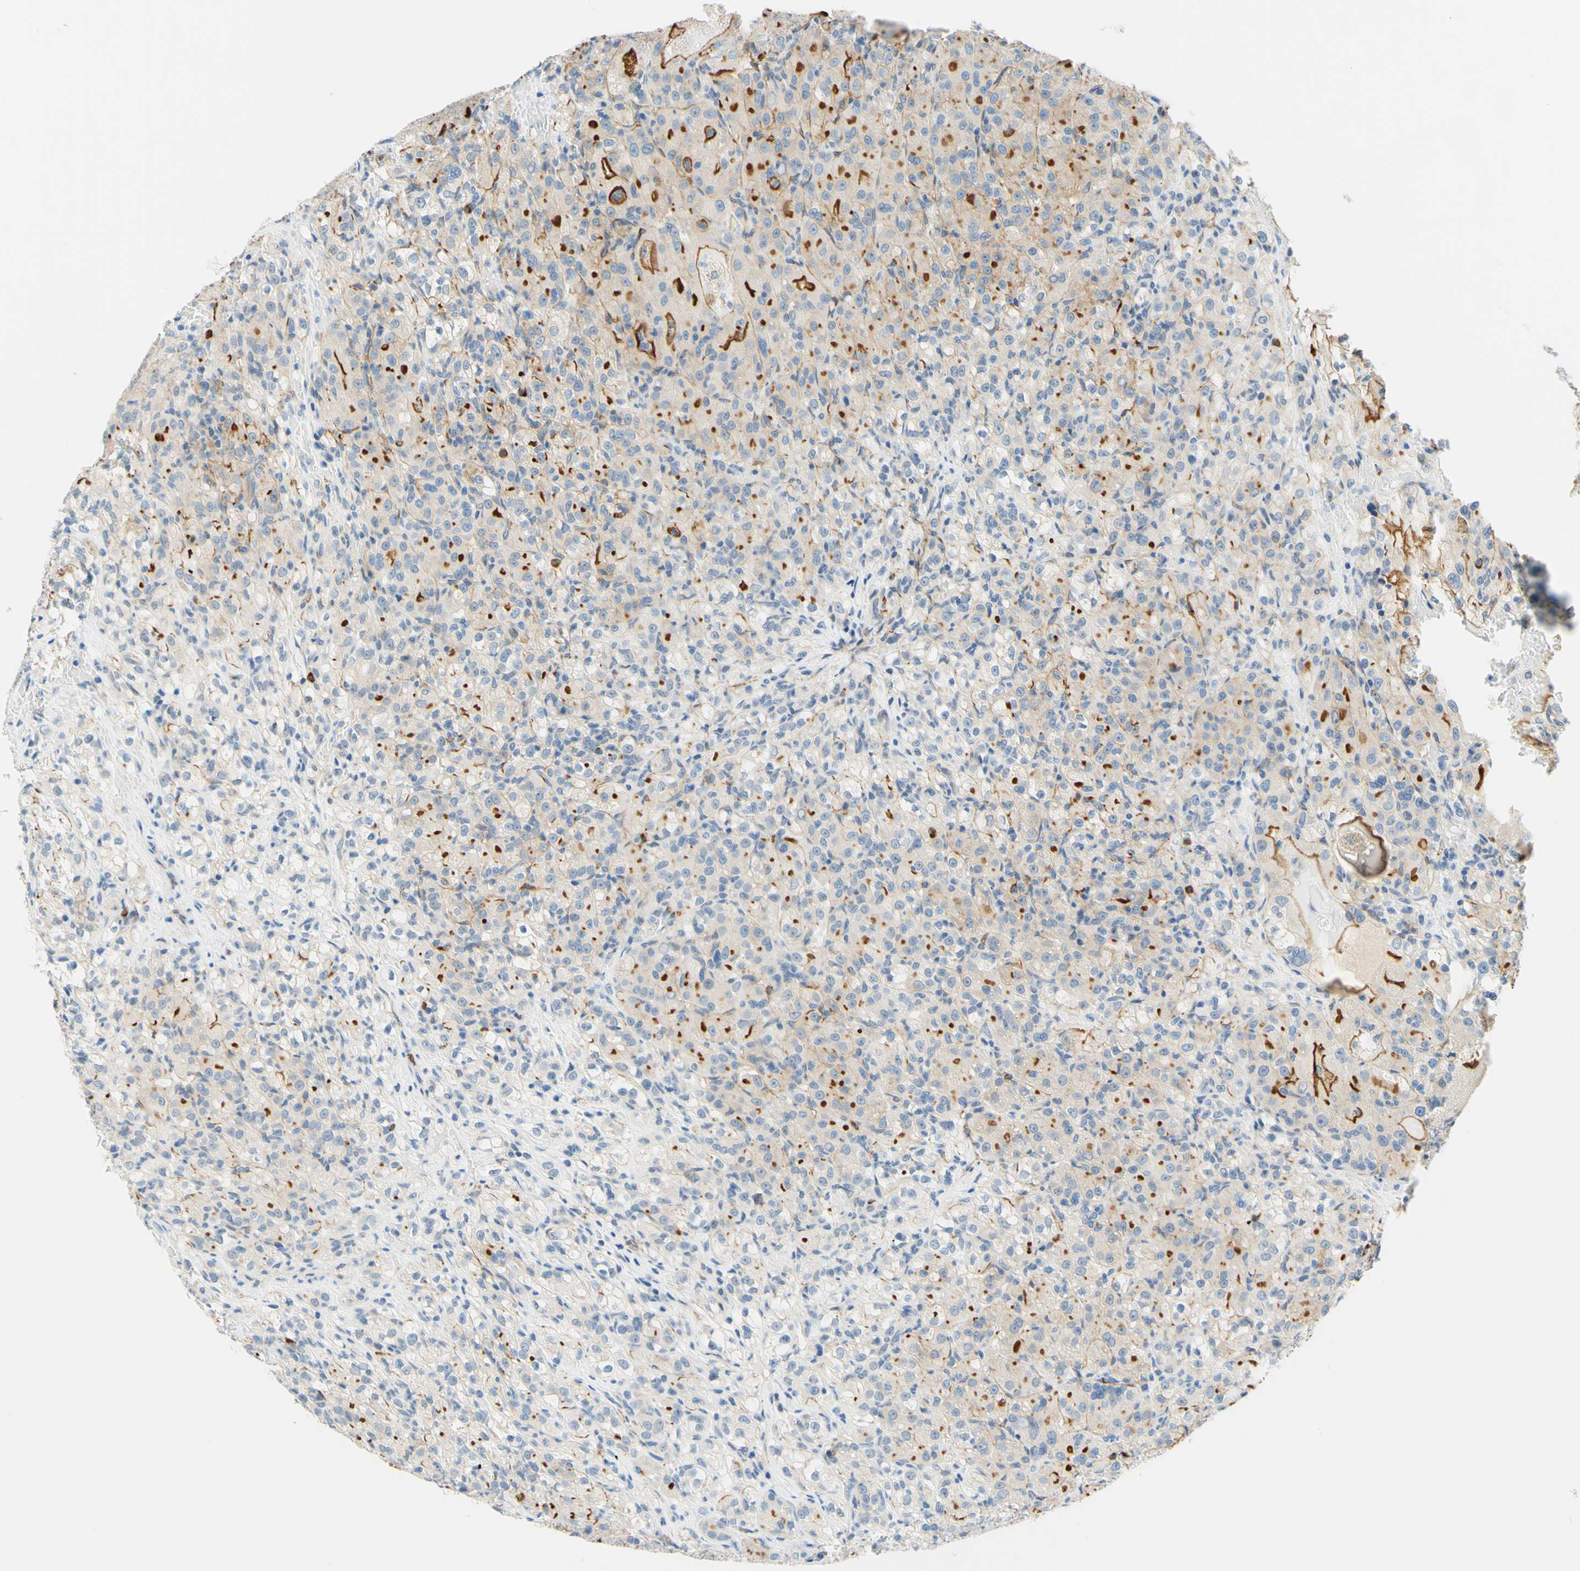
{"staining": {"intensity": "moderate", "quantity": "<25%", "location": "cytoplasmic/membranous"}, "tissue": "renal cancer", "cell_type": "Tumor cells", "image_type": "cancer", "snomed": [{"axis": "morphology", "description": "Adenocarcinoma, NOS"}, {"axis": "topography", "description": "Kidney"}], "caption": "Human renal cancer stained with a brown dye reveals moderate cytoplasmic/membranous positive staining in about <25% of tumor cells.", "gene": "TREM2", "patient": {"sex": "male", "age": 61}}